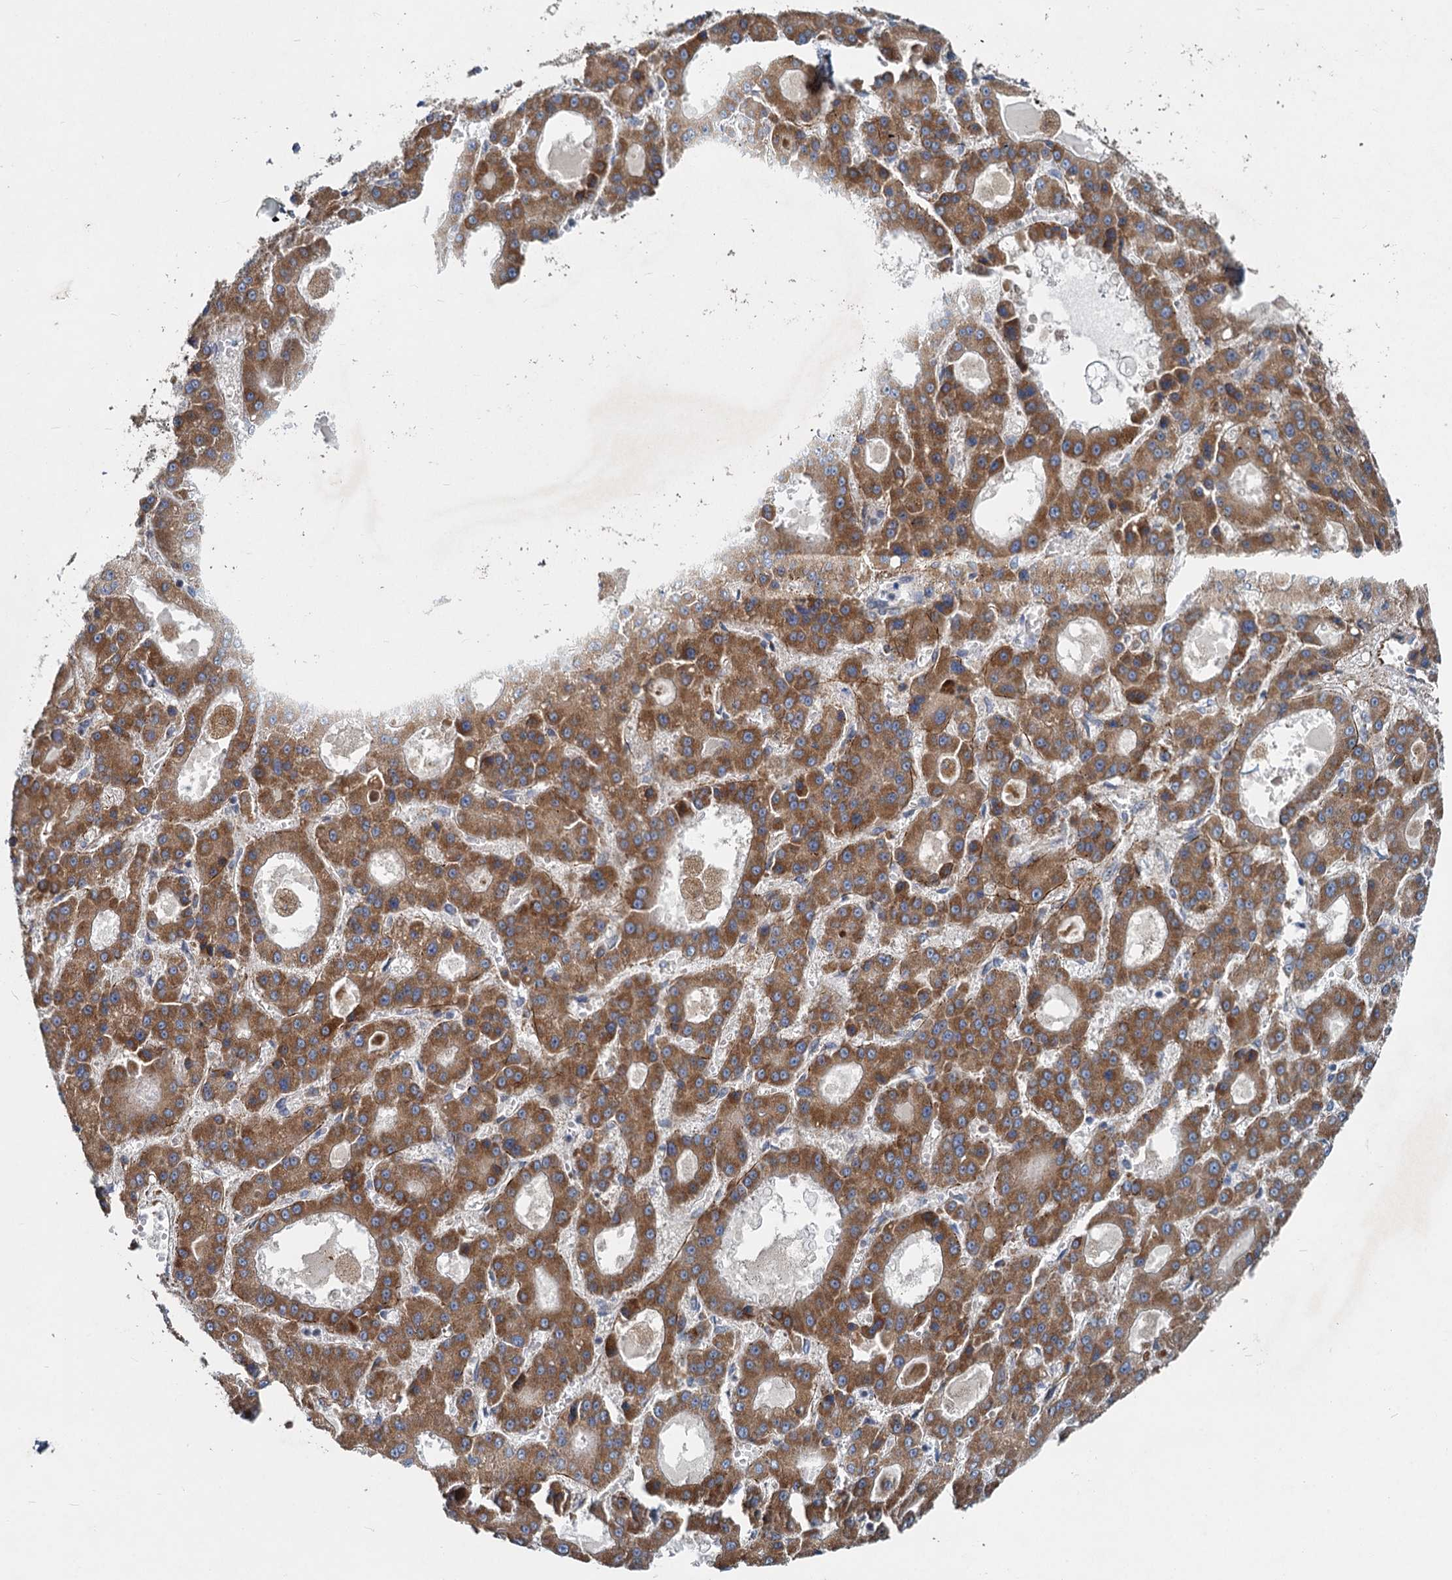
{"staining": {"intensity": "moderate", "quantity": ">75%", "location": "cytoplasmic/membranous"}, "tissue": "liver cancer", "cell_type": "Tumor cells", "image_type": "cancer", "snomed": [{"axis": "morphology", "description": "Carcinoma, Hepatocellular, NOS"}, {"axis": "topography", "description": "Liver"}], "caption": "The micrograph shows immunohistochemical staining of liver cancer (hepatocellular carcinoma). There is moderate cytoplasmic/membranous positivity is identified in about >75% of tumor cells.", "gene": "ADCY2", "patient": {"sex": "male", "age": 70}}